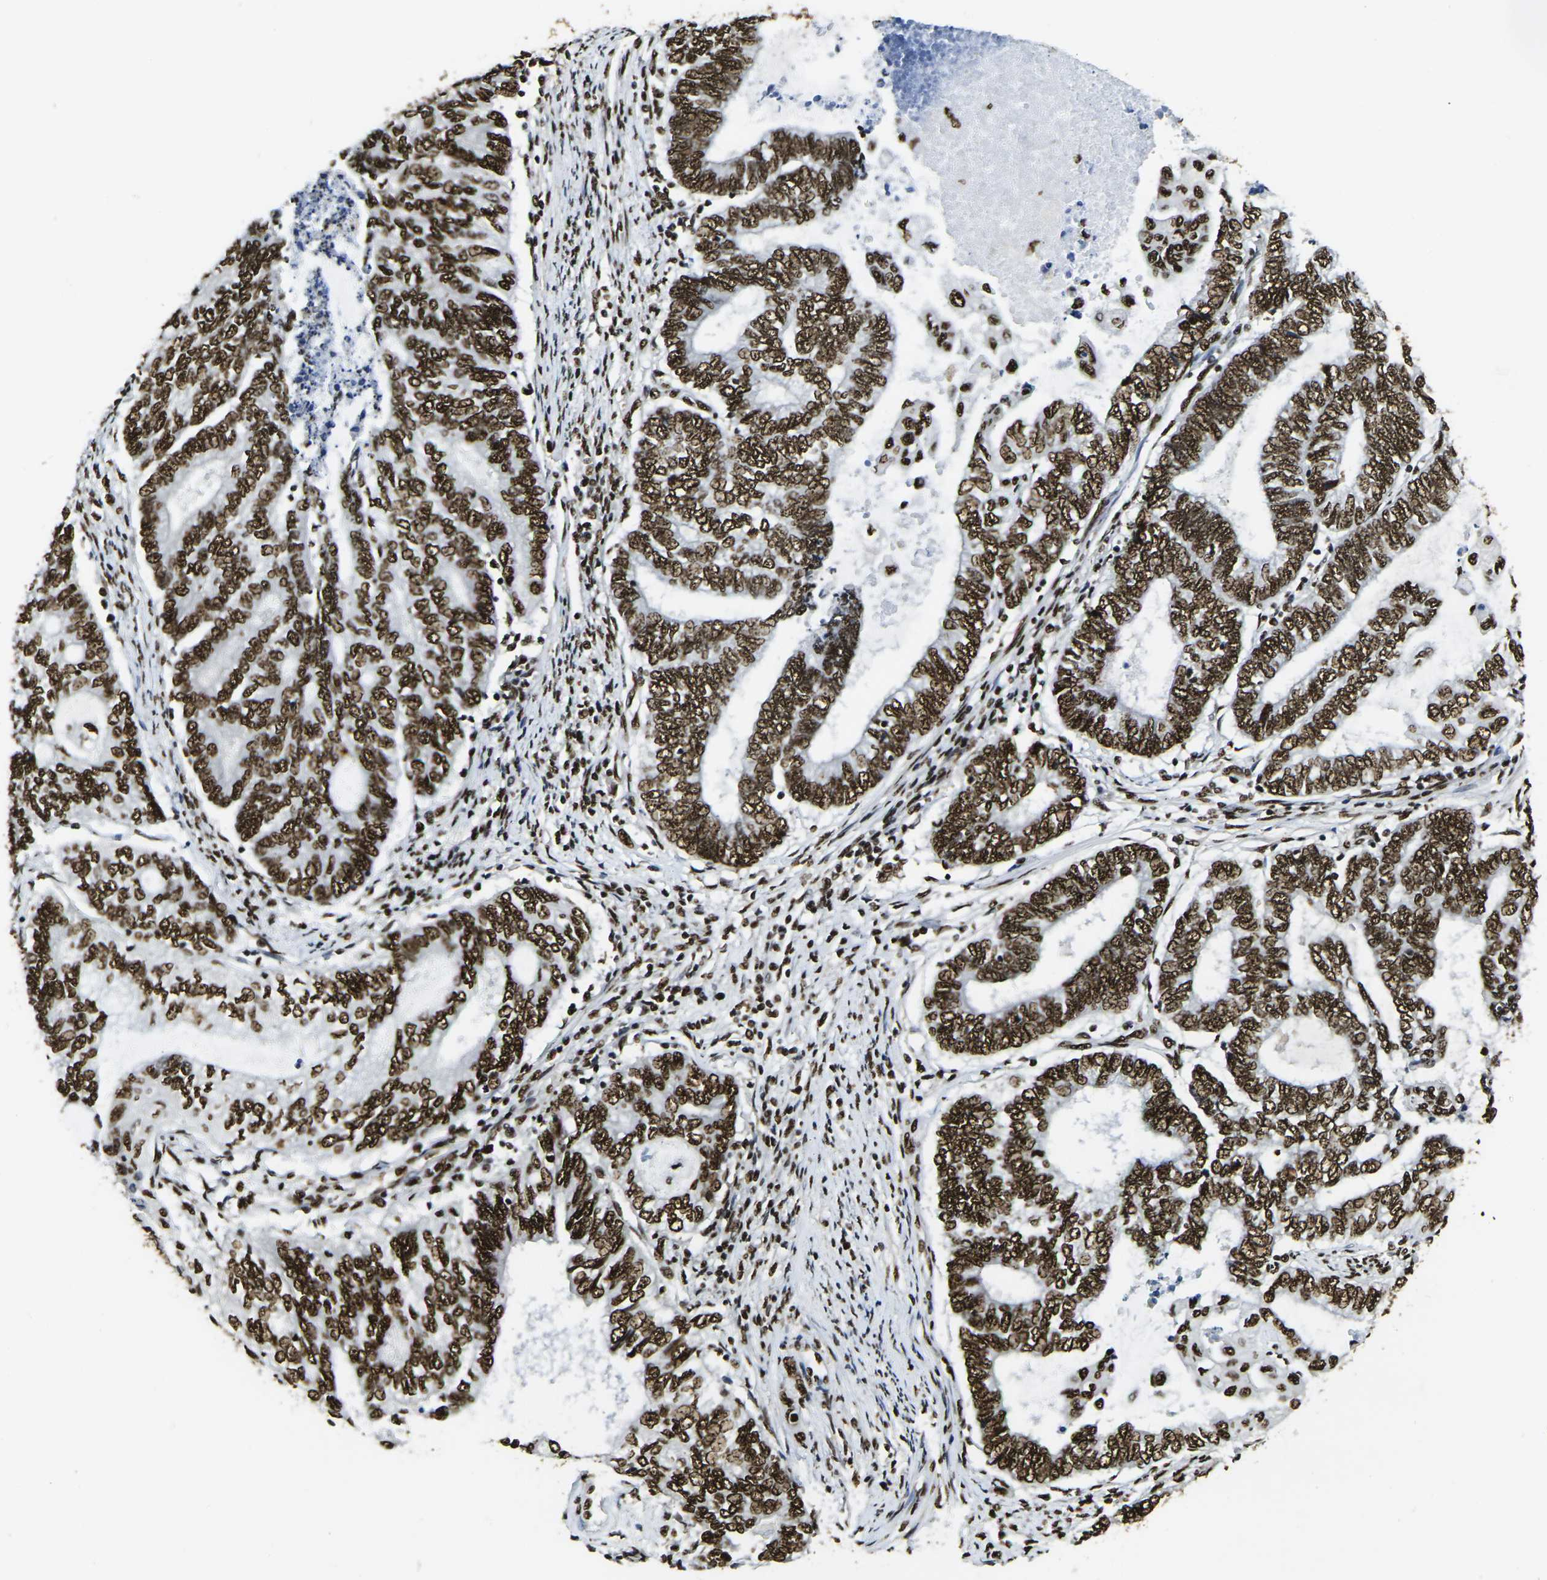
{"staining": {"intensity": "strong", "quantity": ">75%", "location": "nuclear"}, "tissue": "endometrial cancer", "cell_type": "Tumor cells", "image_type": "cancer", "snomed": [{"axis": "morphology", "description": "Adenocarcinoma, NOS"}, {"axis": "topography", "description": "Uterus"}, {"axis": "topography", "description": "Endometrium"}], "caption": "Immunohistochemical staining of adenocarcinoma (endometrial) demonstrates high levels of strong nuclear staining in about >75% of tumor cells.", "gene": "SMARCC1", "patient": {"sex": "female", "age": 70}}